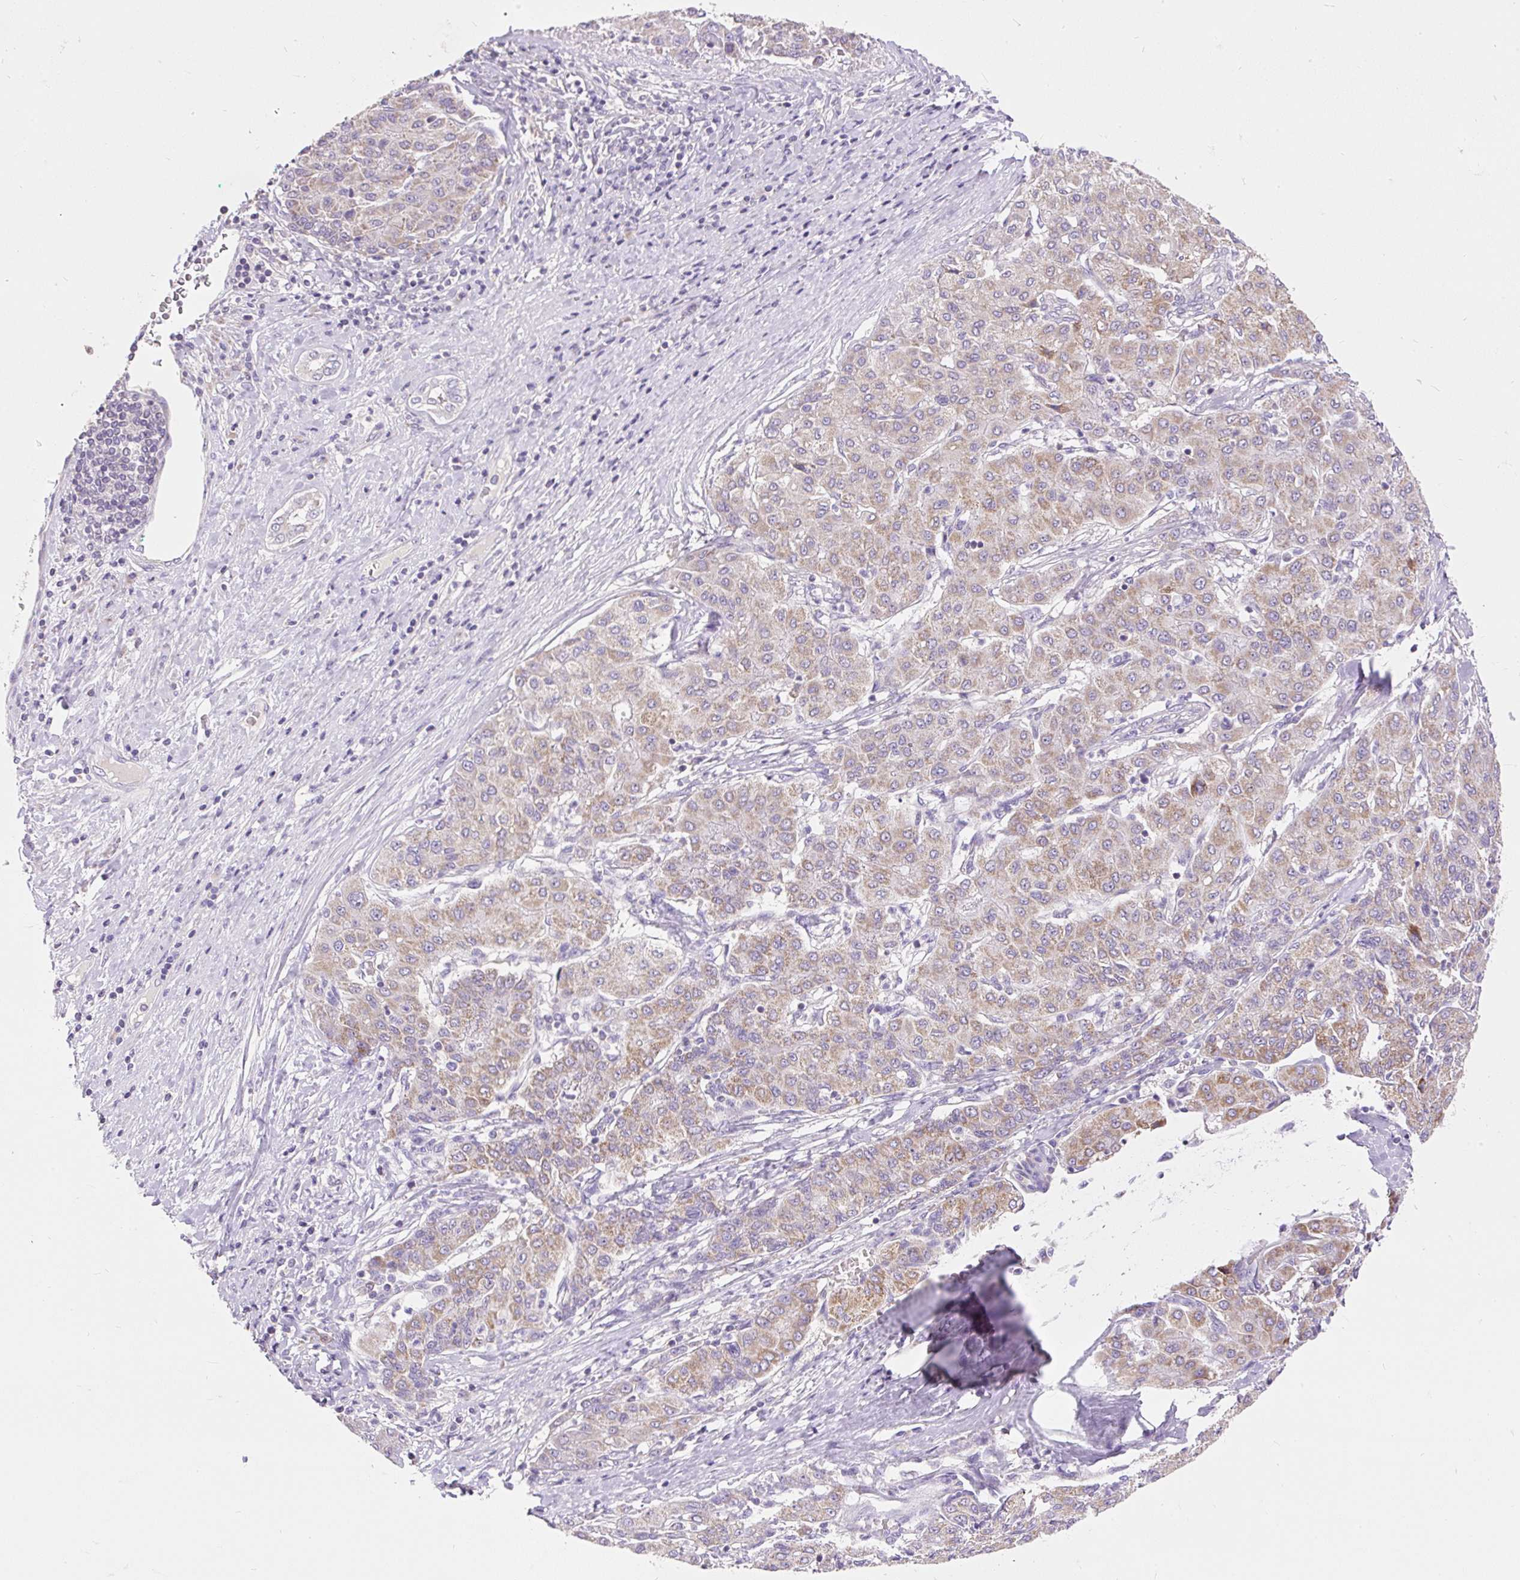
{"staining": {"intensity": "weak", "quantity": ">75%", "location": "cytoplasmic/membranous"}, "tissue": "liver cancer", "cell_type": "Tumor cells", "image_type": "cancer", "snomed": [{"axis": "morphology", "description": "Carcinoma, Hepatocellular, NOS"}, {"axis": "topography", "description": "Liver"}], "caption": "Tumor cells reveal low levels of weak cytoplasmic/membranous staining in approximately >75% of cells in human liver cancer. The staining is performed using DAB (3,3'-diaminobenzidine) brown chromogen to label protein expression. The nuclei are counter-stained blue using hematoxylin.", "gene": "PMAIP1", "patient": {"sex": "male", "age": 65}}